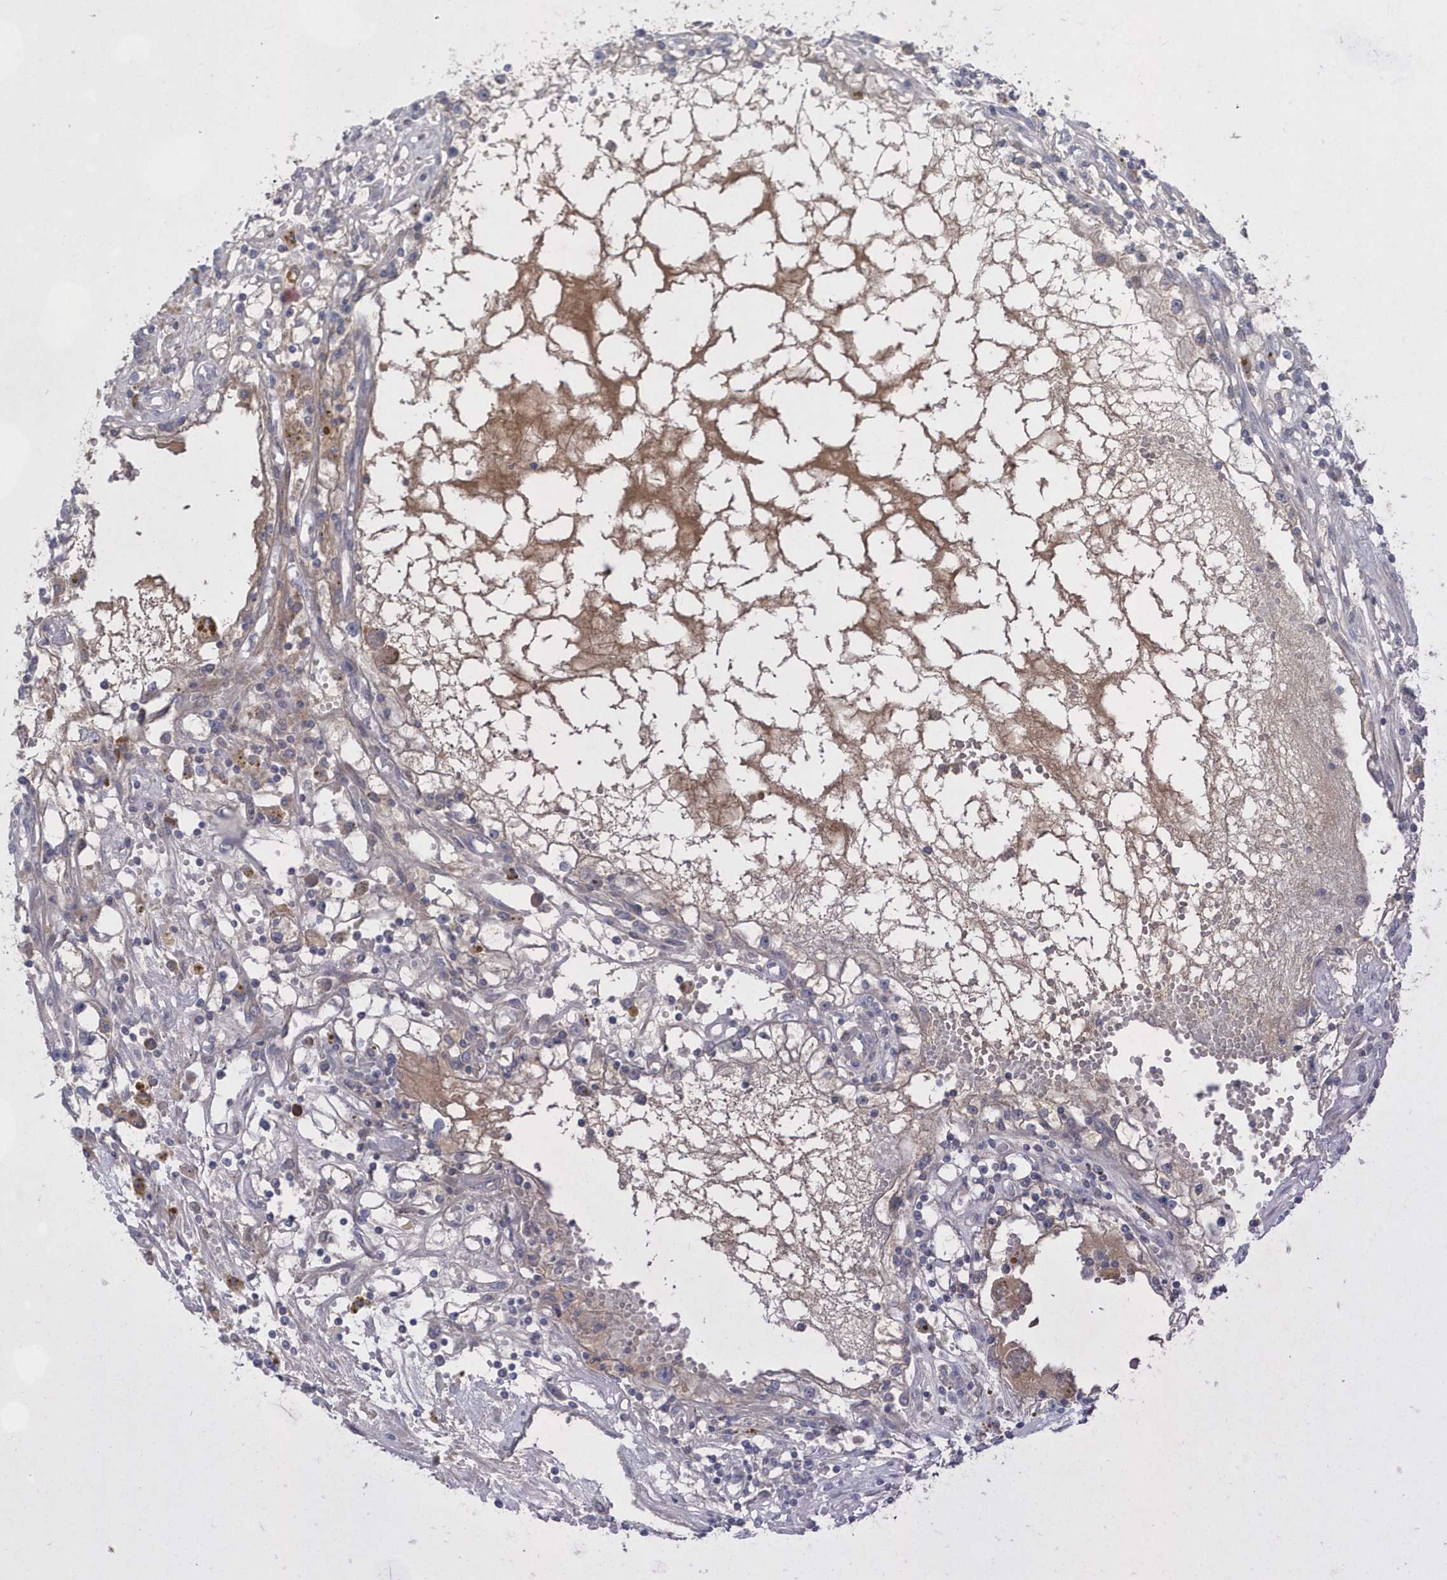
{"staining": {"intensity": "negative", "quantity": "none", "location": "none"}, "tissue": "renal cancer", "cell_type": "Tumor cells", "image_type": "cancer", "snomed": [{"axis": "morphology", "description": "Adenocarcinoma, NOS"}, {"axis": "topography", "description": "Kidney"}], "caption": "An immunohistochemistry photomicrograph of renal cancer is shown. There is no staining in tumor cells of renal cancer. (IHC, brightfield microscopy, high magnification).", "gene": "TMEM132B", "patient": {"sex": "male", "age": 56}}